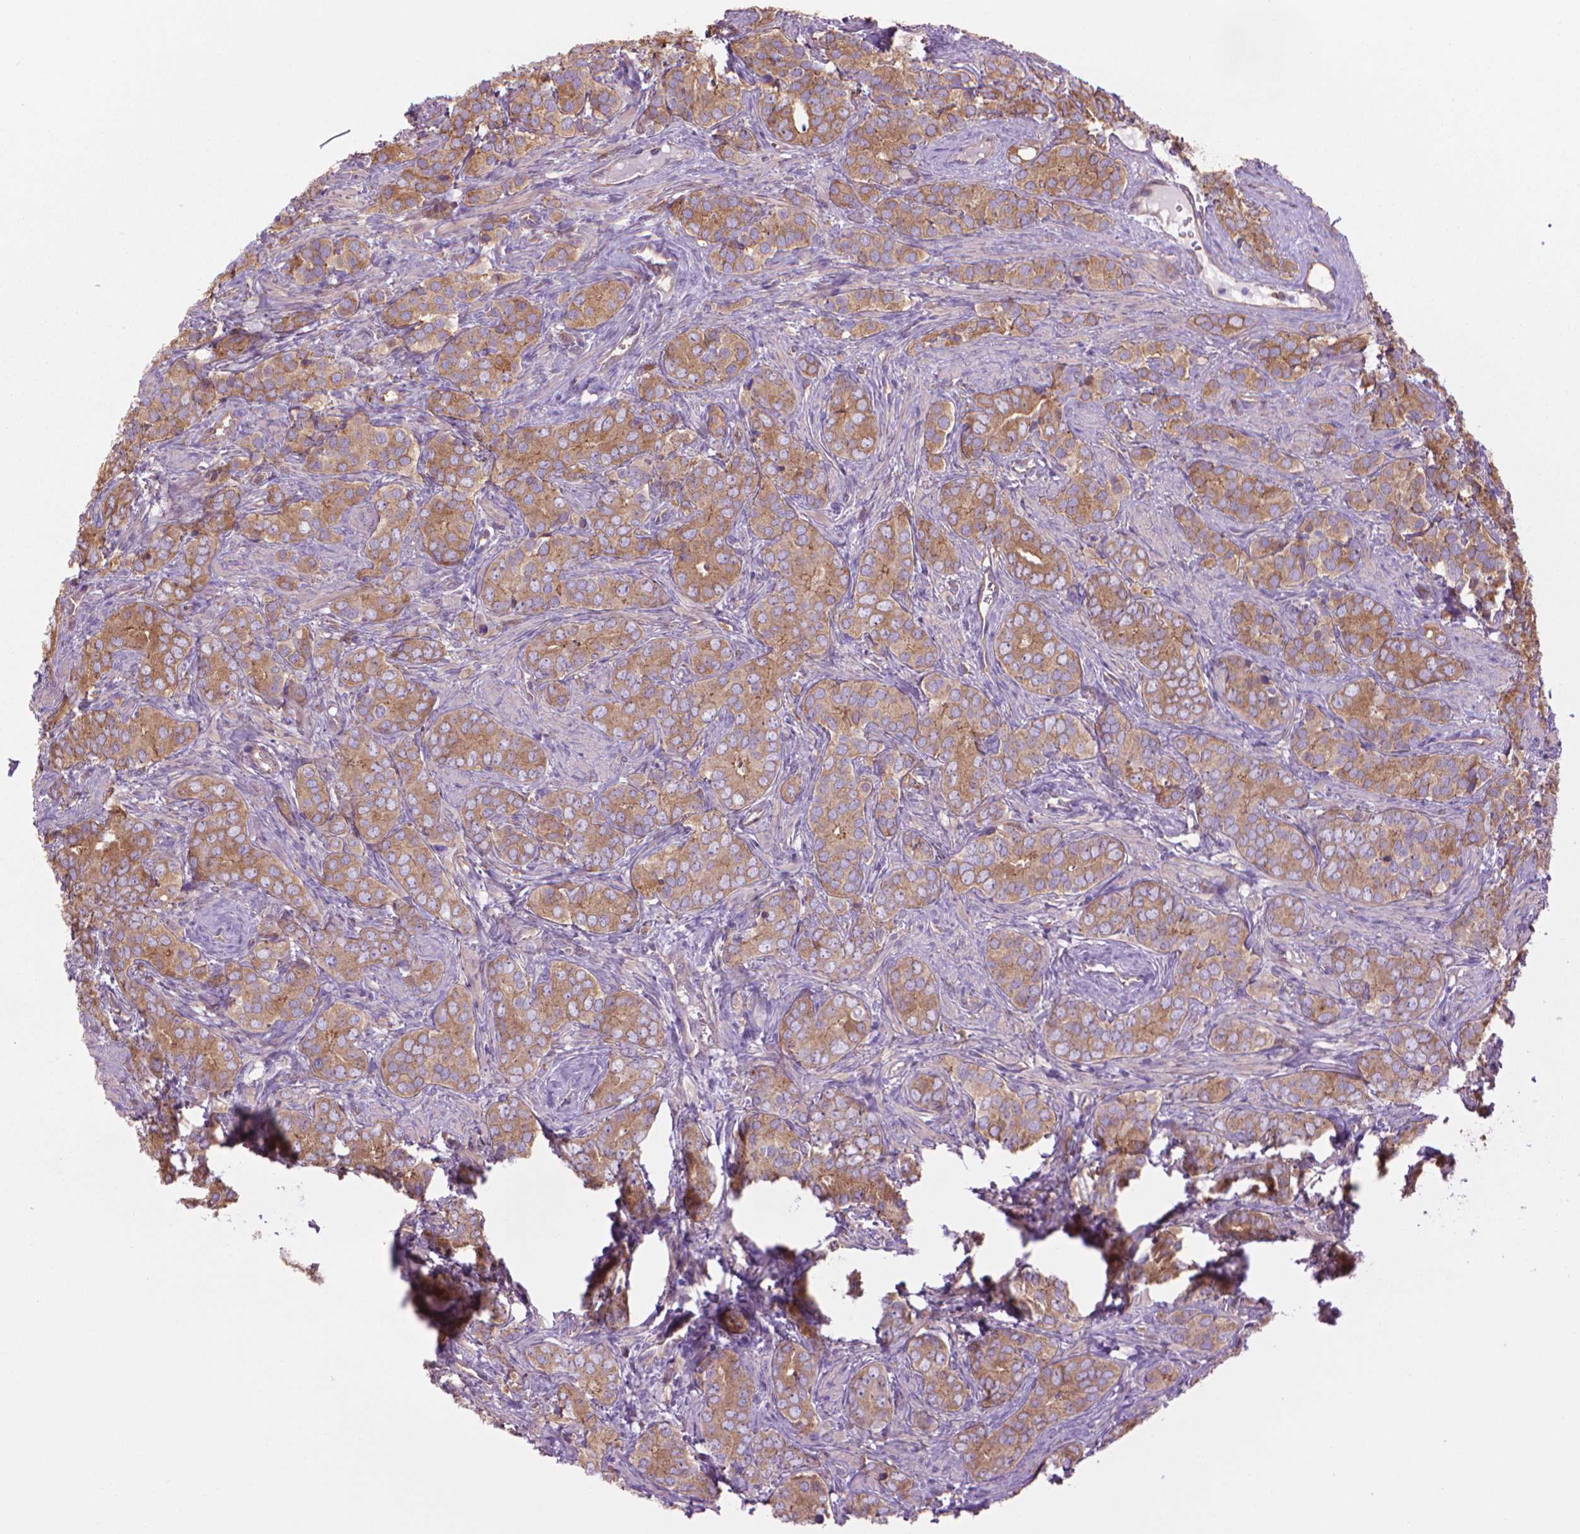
{"staining": {"intensity": "moderate", "quantity": "25%-75%", "location": "cytoplasmic/membranous"}, "tissue": "prostate cancer", "cell_type": "Tumor cells", "image_type": "cancer", "snomed": [{"axis": "morphology", "description": "Adenocarcinoma, High grade"}, {"axis": "topography", "description": "Prostate"}], "caption": "IHC image of neoplastic tissue: prostate cancer stained using IHC displays medium levels of moderate protein expression localized specifically in the cytoplasmic/membranous of tumor cells, appearing as a cytoplasmic/membranous brown color.", "gene": "CORO1B", "patient": {"sex": "male", "age": 84}}